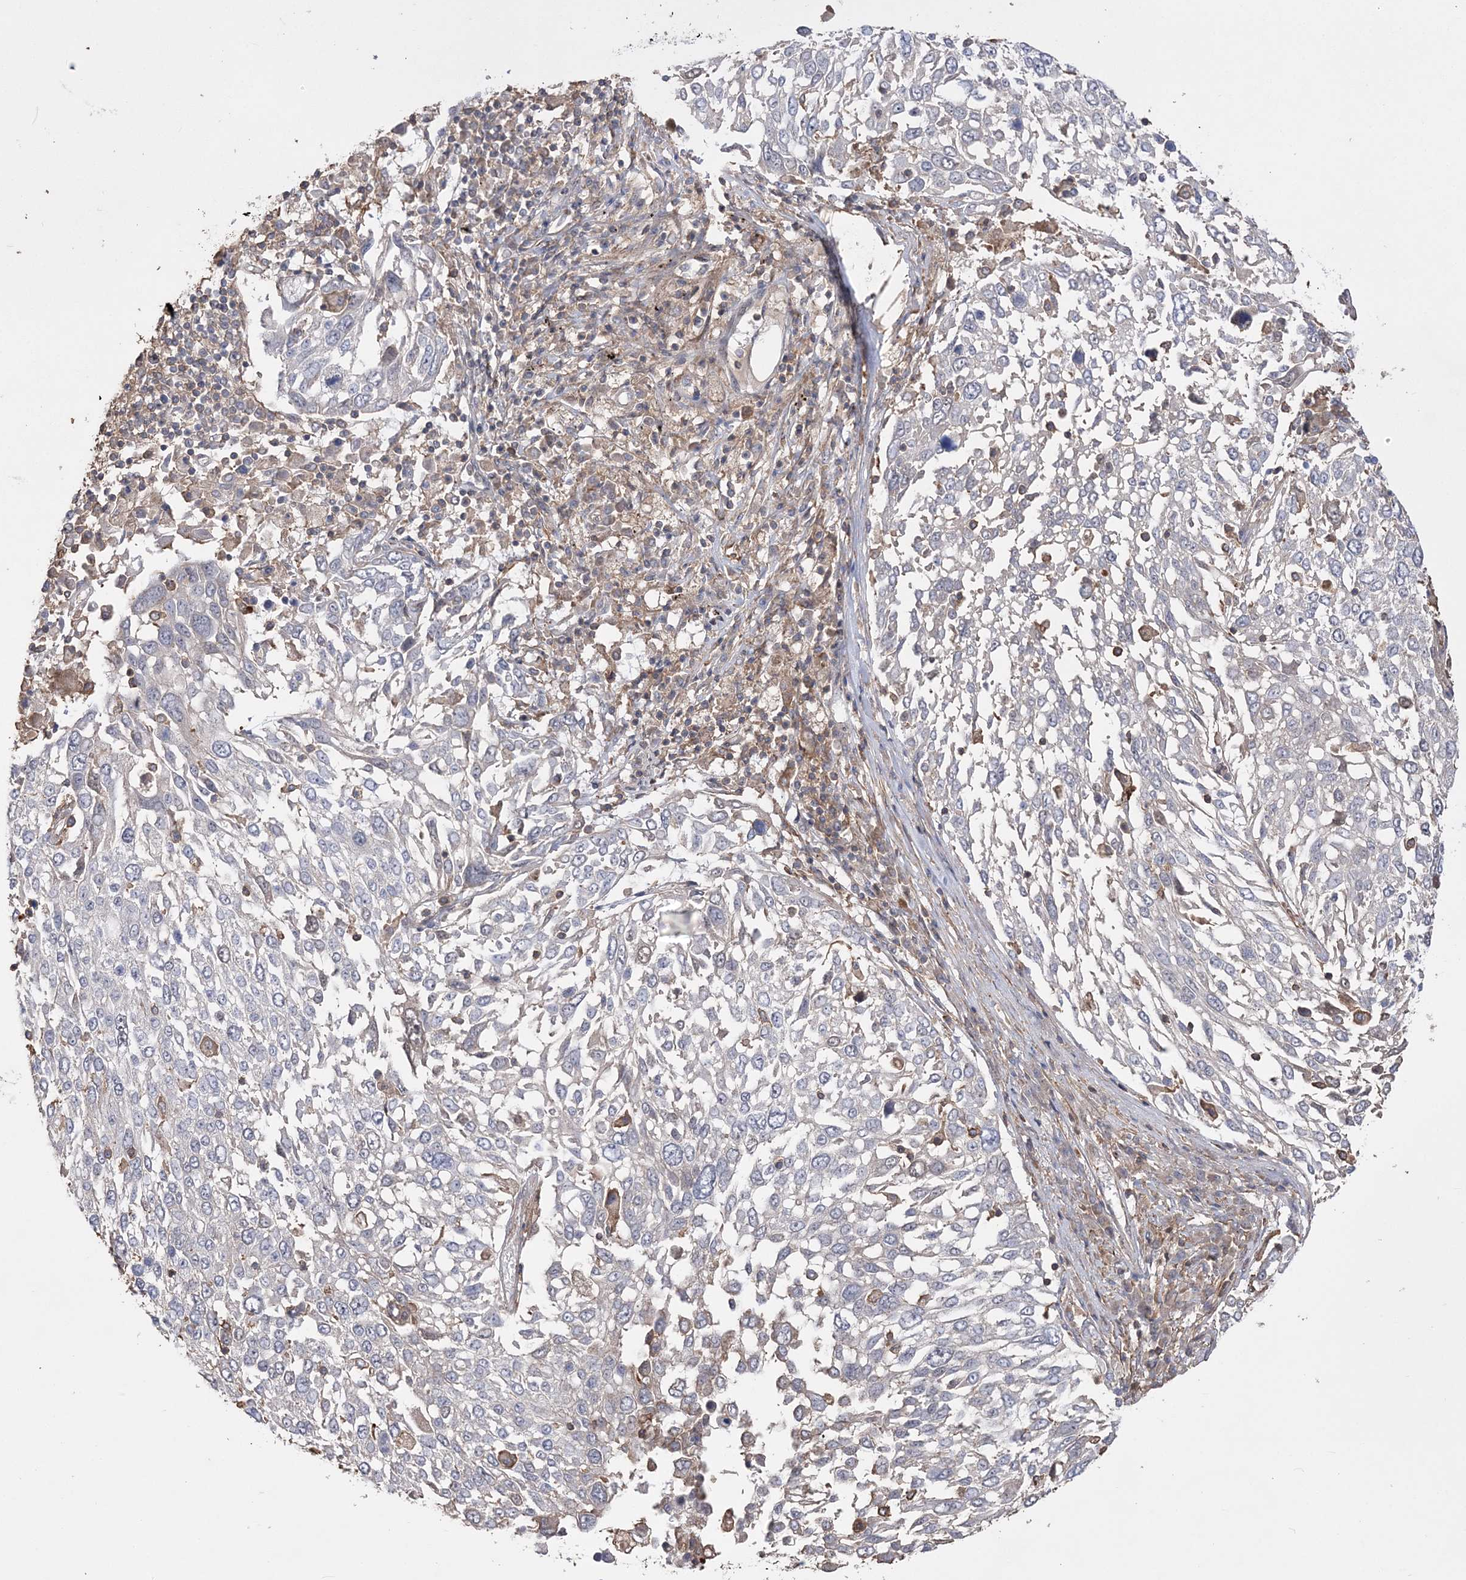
{"staining": {"intensity": "negative", "quantity": "none", "location": "none"}, "tissue": "lung cancer", "cell_type": "Tumor cells", "image_type": "cancer", "snomed": [{"axis": "morphology", "description": "Squamous cell carcinoma, NOS"}, {"axis": "topography", "description": "Lung"}], "caption": "Tumor cells are negative for protein expression in human lung cancer (squamous cell carcinoma).", "gene": "SLFN14", "patient": {"sex": "male", "age": 65}}